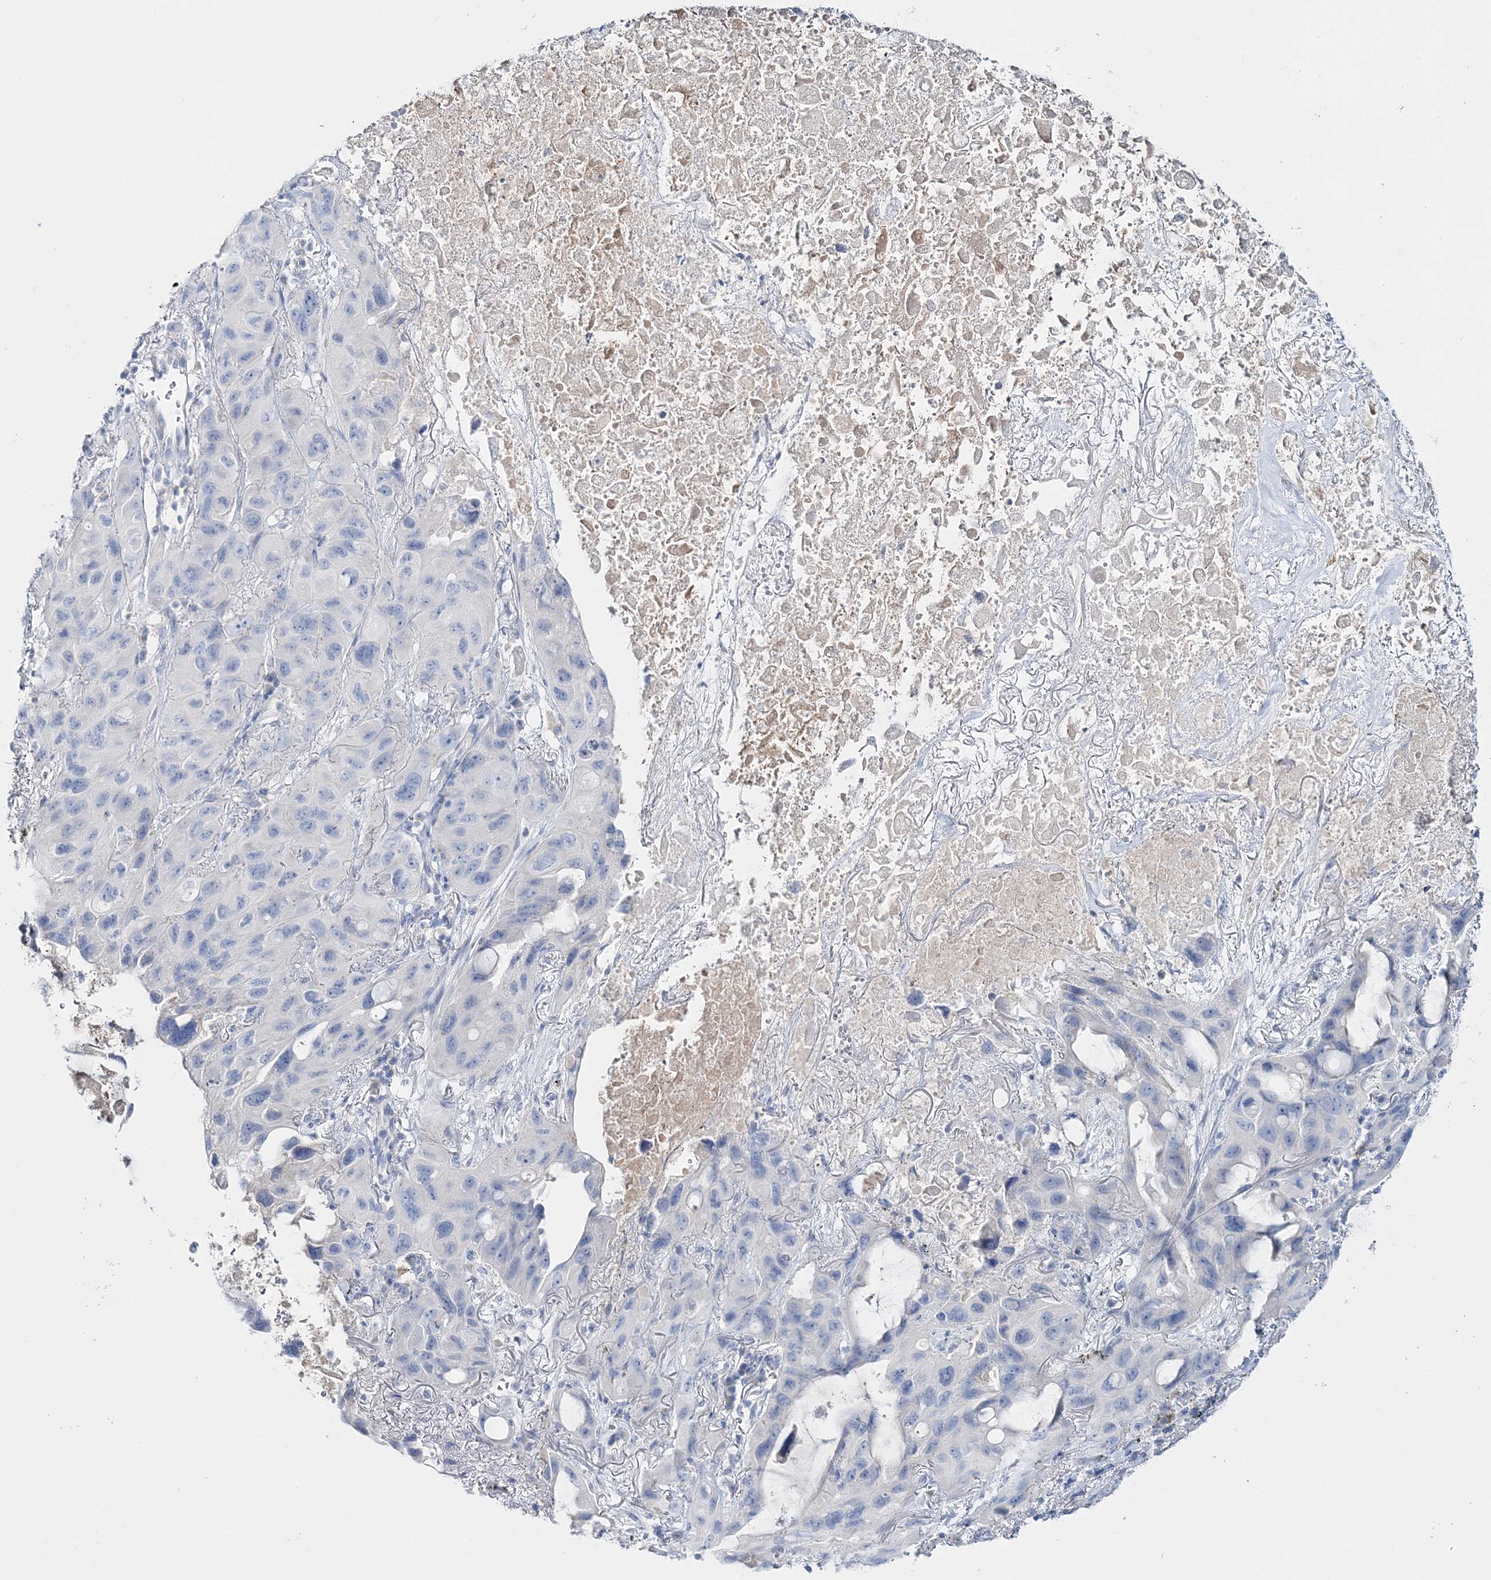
{"staining": {"intensity": "negative", "quantity": "none", "location": "none"}, "tissue": "lung cancer", "cell_type": "Tumor cells", "image_type": "cancer", "snomed": [{"axis": "morphology", "description": "Squamous cell carcinoma, NOS"}, {"axis": "topography", "description": "Lung"}], "caption": "This is an IHC image of lung cancer. There is no staining in tumor cells.", "gene": "WDSUB1", "patient": {"sex": "female", "age": 73}}